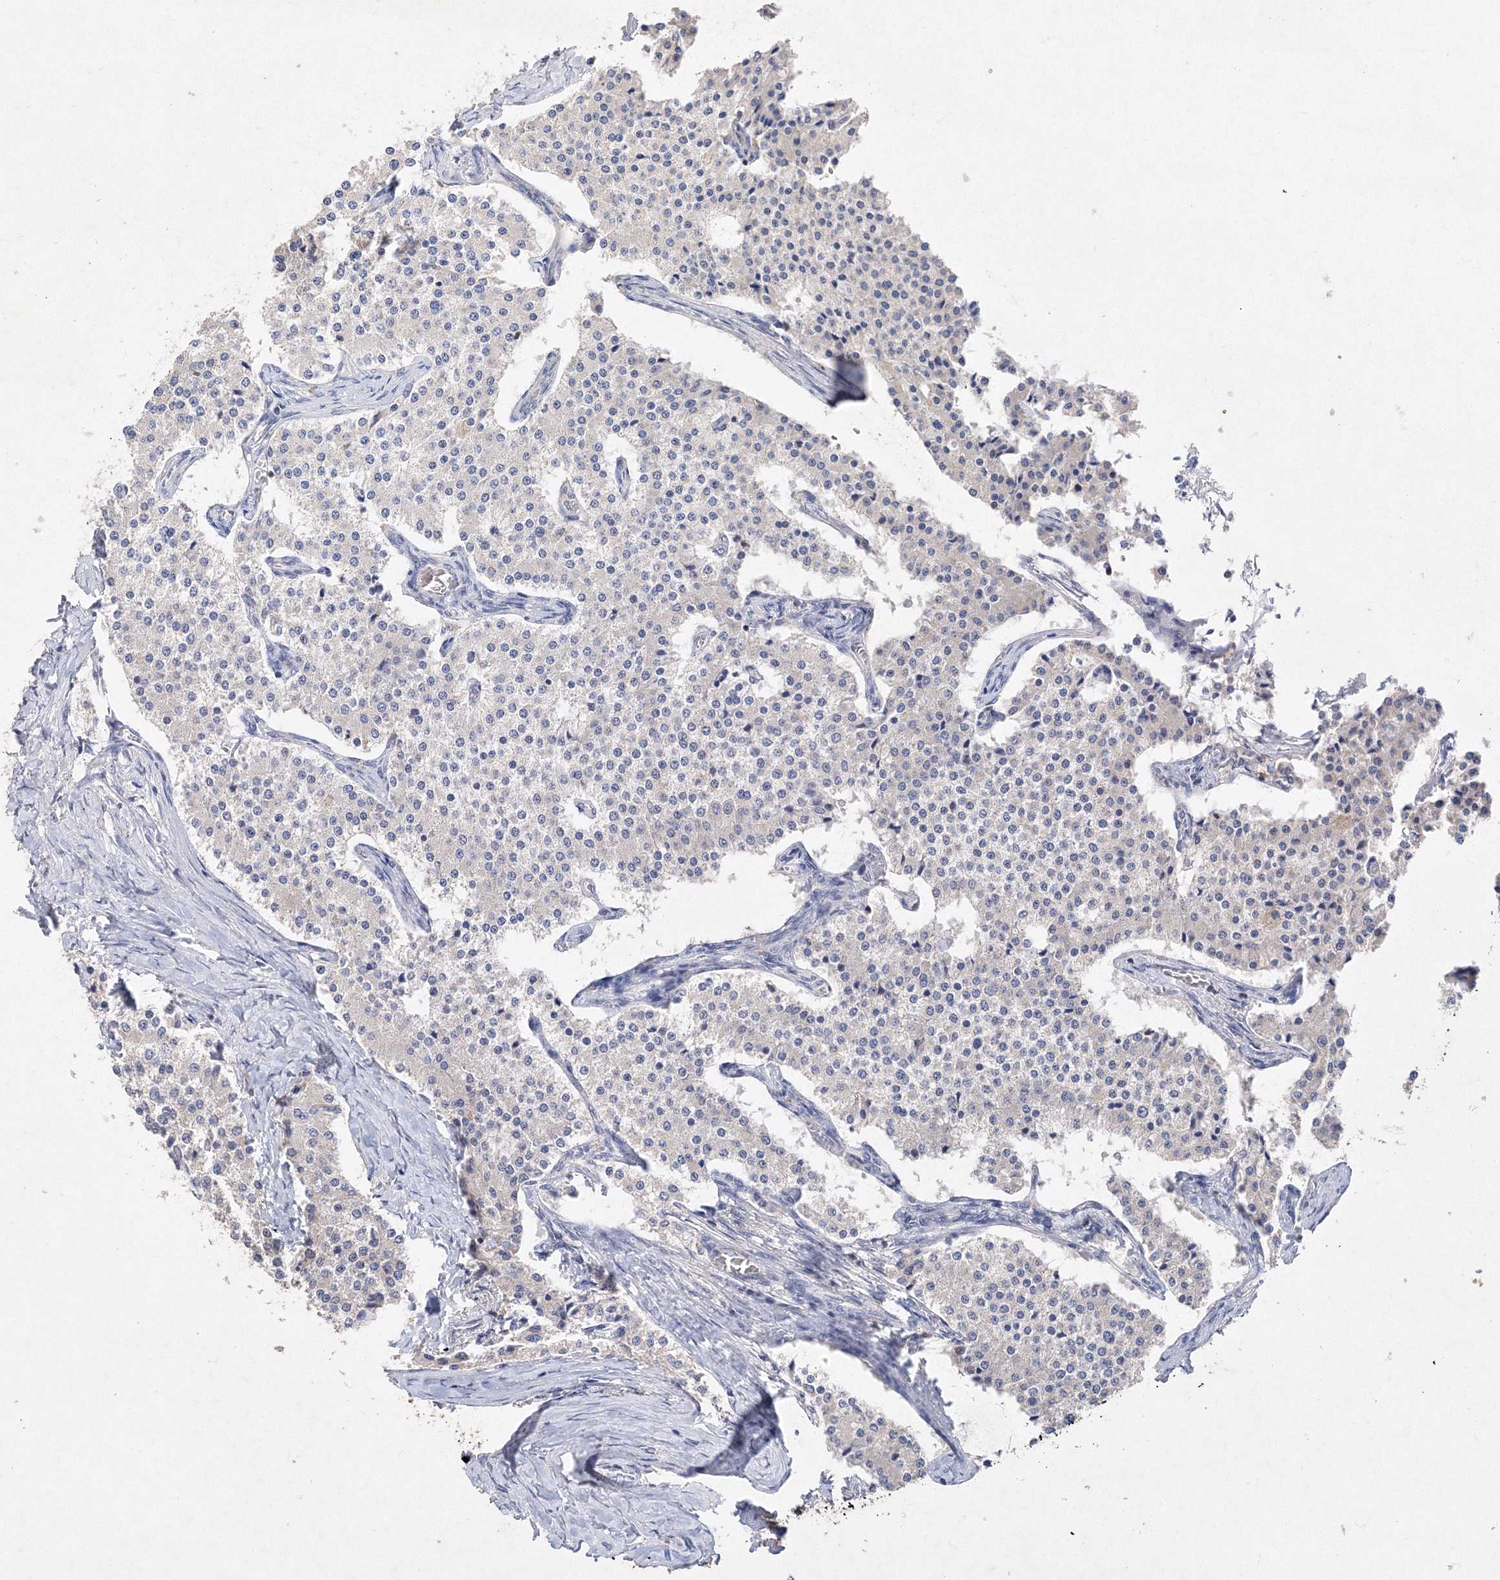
{"staining": {"intensity": "negative", "quantity": "none", "location": "none"}, "tissue": "carcinoid", "cell_type": "Tumor cells", "image_type": "cancer", "snomed": [{"axis": "morphology", "description": "Carcinoid, malignant, NOS"}, {"axis": "topography", "description": "Colon"}], "caption": "There is no significant positivity in tumor cells of malignant carcinoid.", "gene": "GLS", "patient": {"sex": "female", "age": 52}}